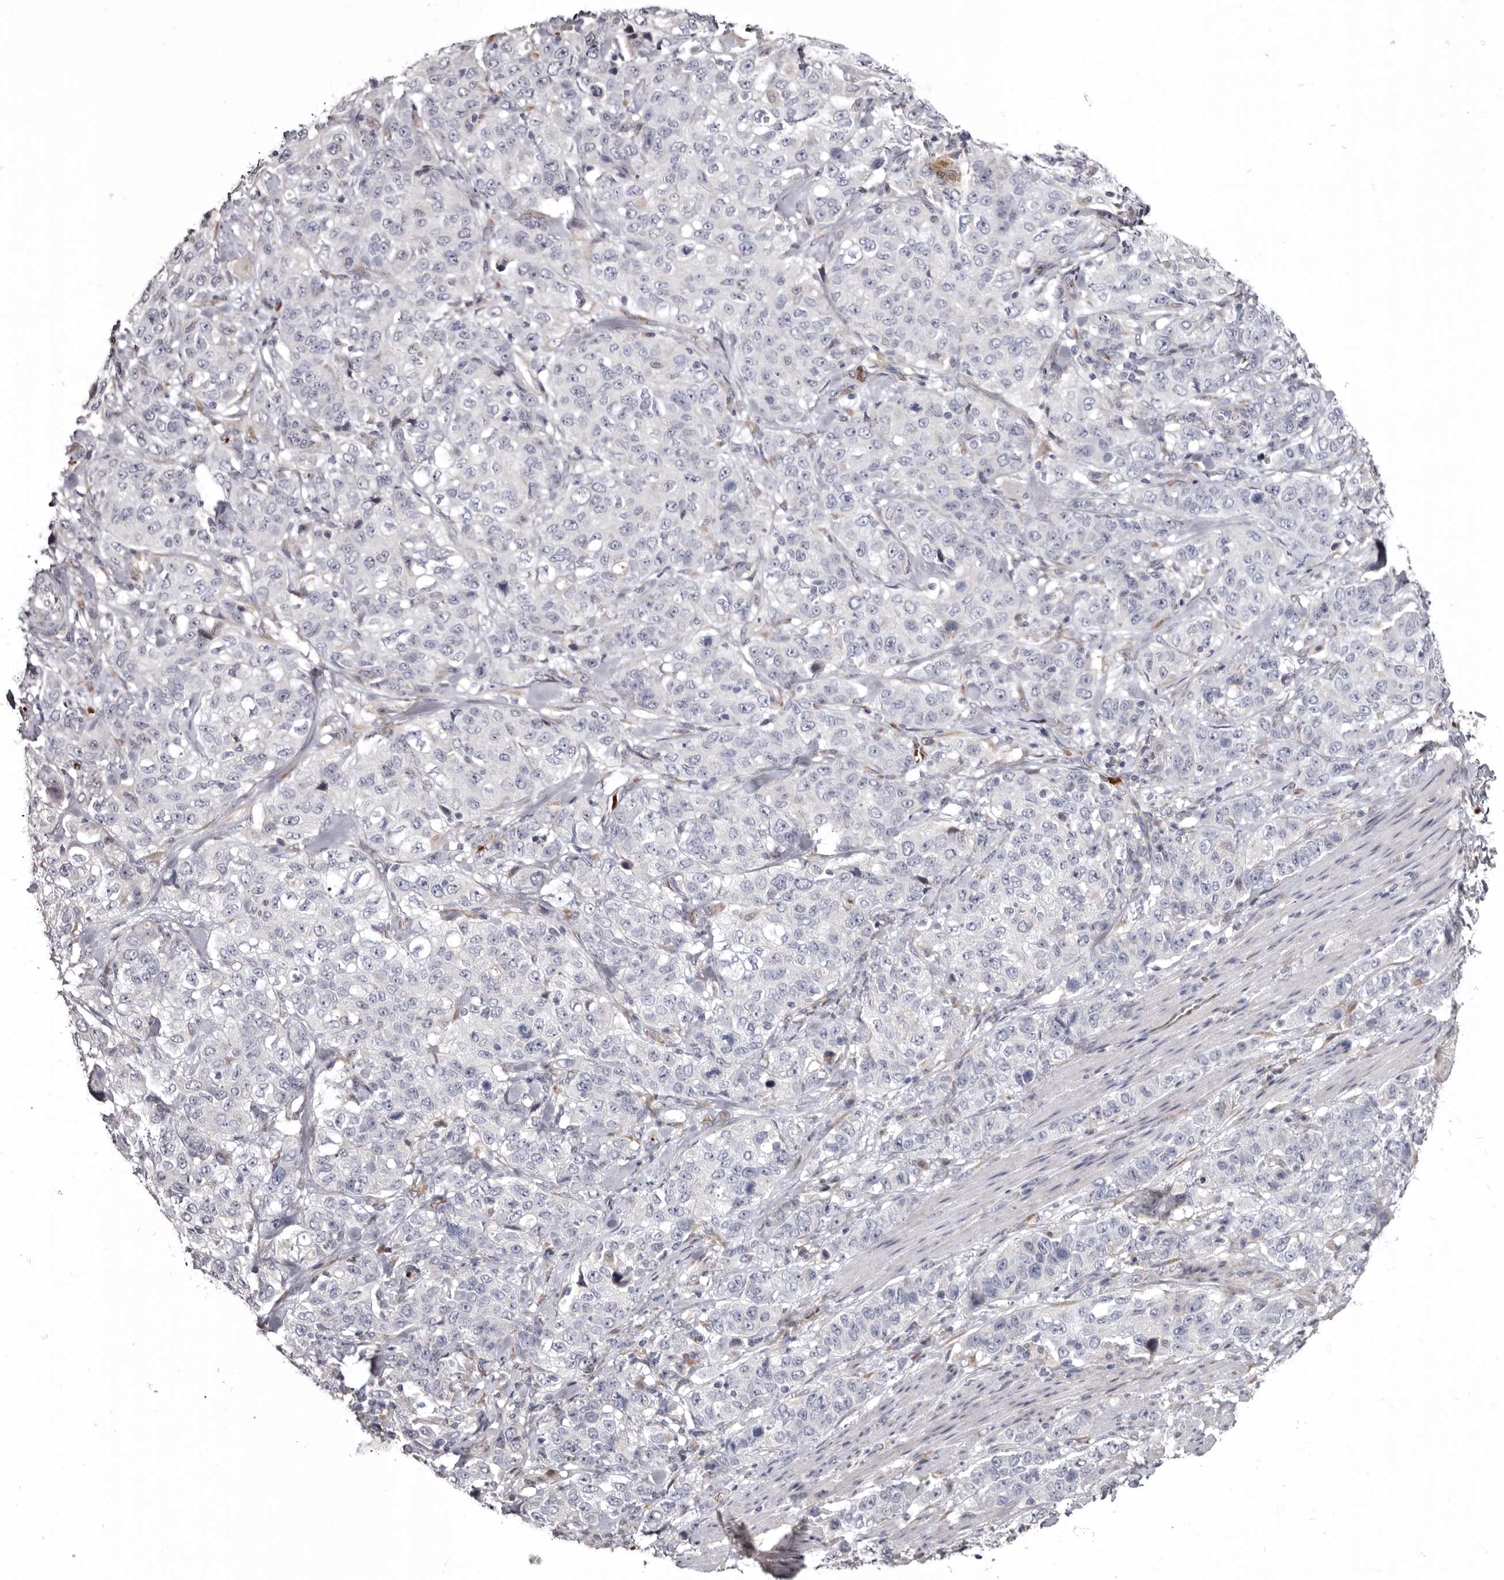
{"staining": {"intensity": "negative", "quantity": "none", "location": "none"}, "tissue": "stomach cancer", "cell_type": "Tumor cells", "image_type": "cancer", "snomed": [{"axis": "morphology", "description": "Adenocarcinoma, NOS"}, {"axis": "topography", "description": "Stomach"}], "caption": "IHC histopathology image of stomach cancer (adenocarcinoma) stained for a protein (brown), which shows no positivity in tumor cells. (Brightfield microscopy of DAB (3,3'-diaminobenzidine) immunohistochemistry at high magnification).", "gene": "NENF", "patient": {"sex": "male", "age": 48}}